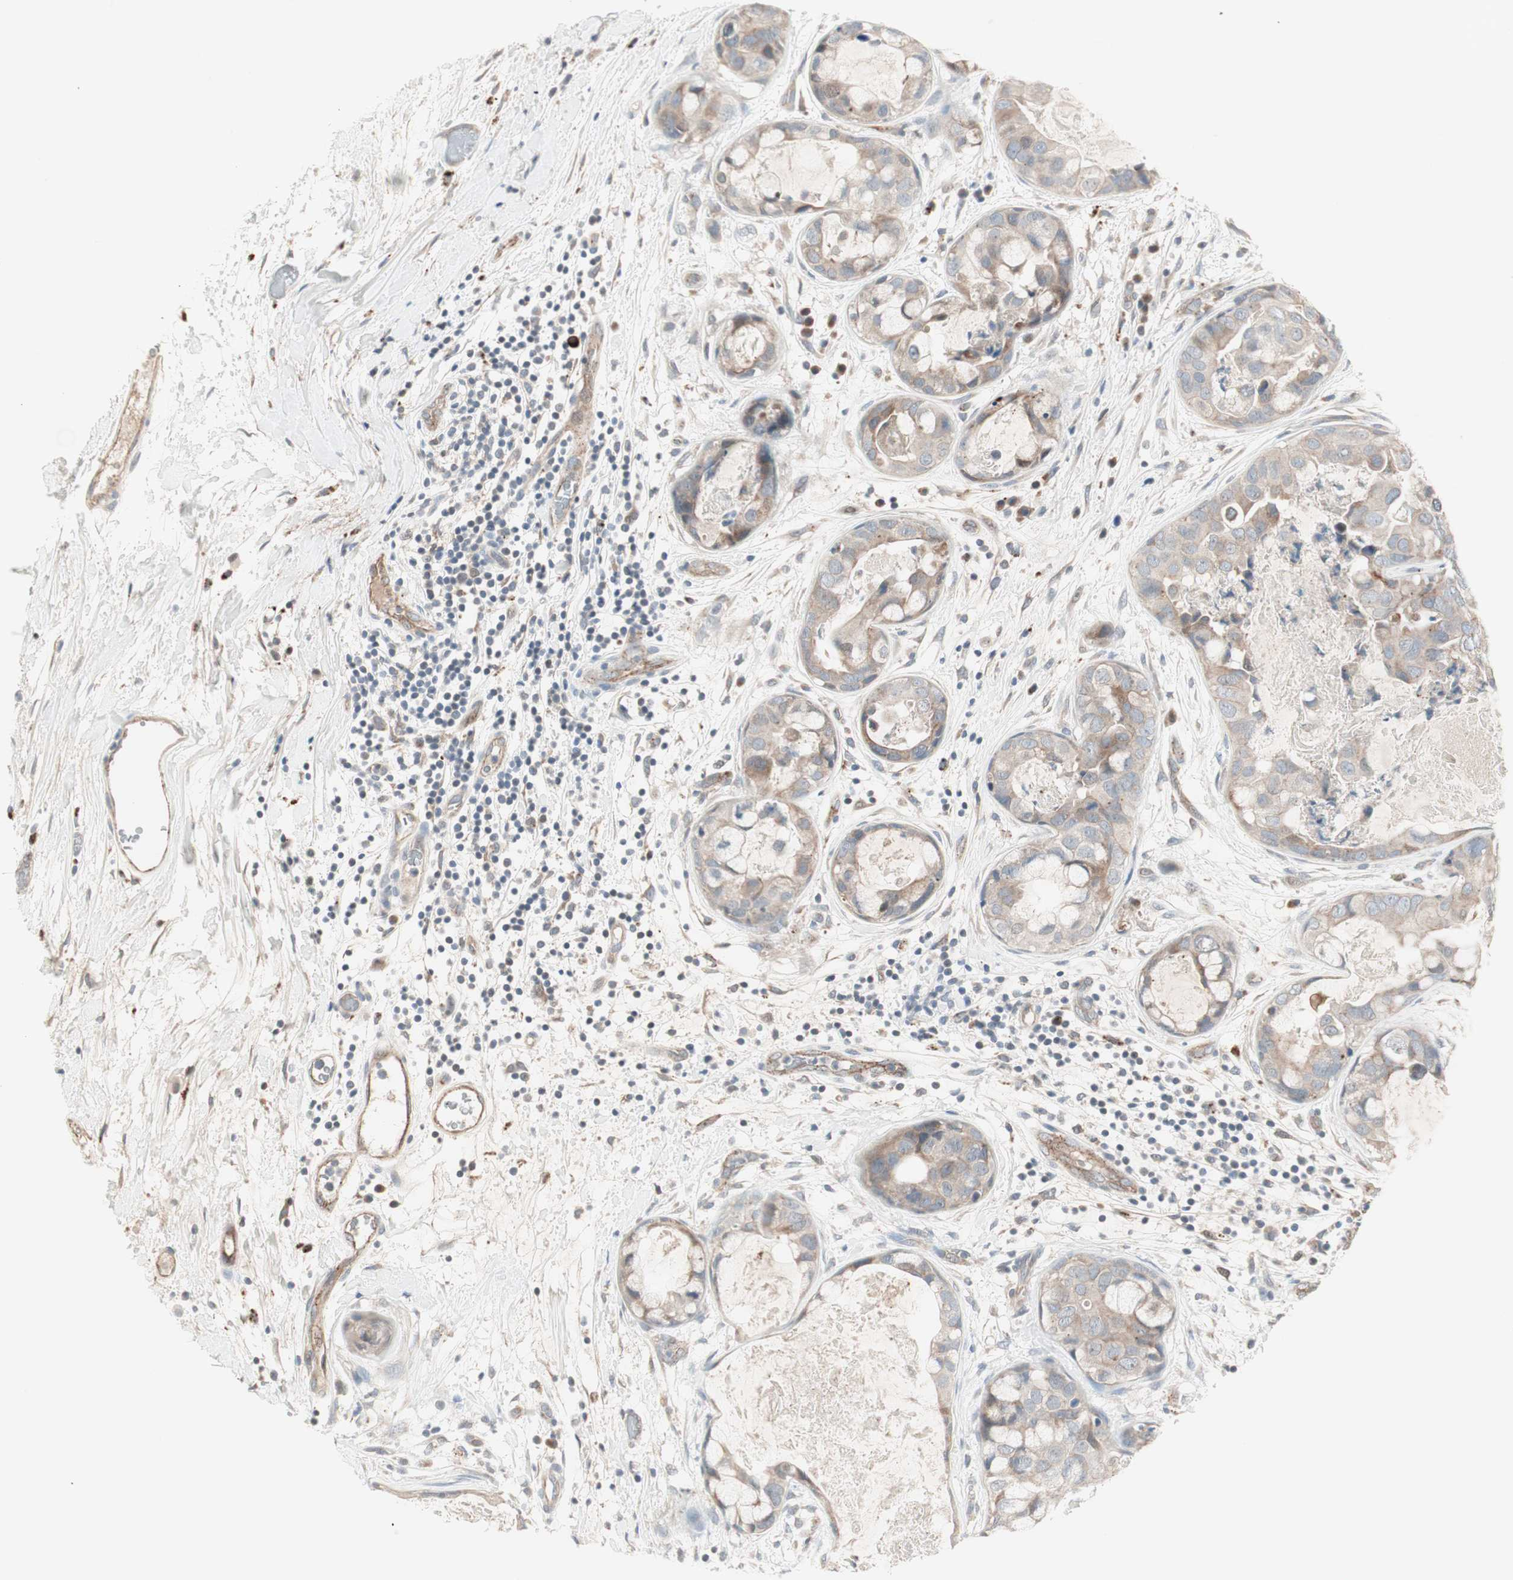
{"staining": {"intensity": "weak", "quantity": "25%-75%", "location": "cytoplasmic/membranous"}, "tissue": "breast cancer", "cell_type": "Tumor cells", "image_type": "cancer", "snomed": [{"axis": "morphology", "description": "Duct carcinoma"}, {"axis": "topography", "description": "Breast"}], "caption": "Invasive ductal carcinoma (breast) tissue displays weak cytoplasmic/membranous staining in approximately 25%-75% of tumor cells, visualized by immunohistochemistry.", "gene": "FGFR4", "patient": {"sex": "female", "age": 40}}